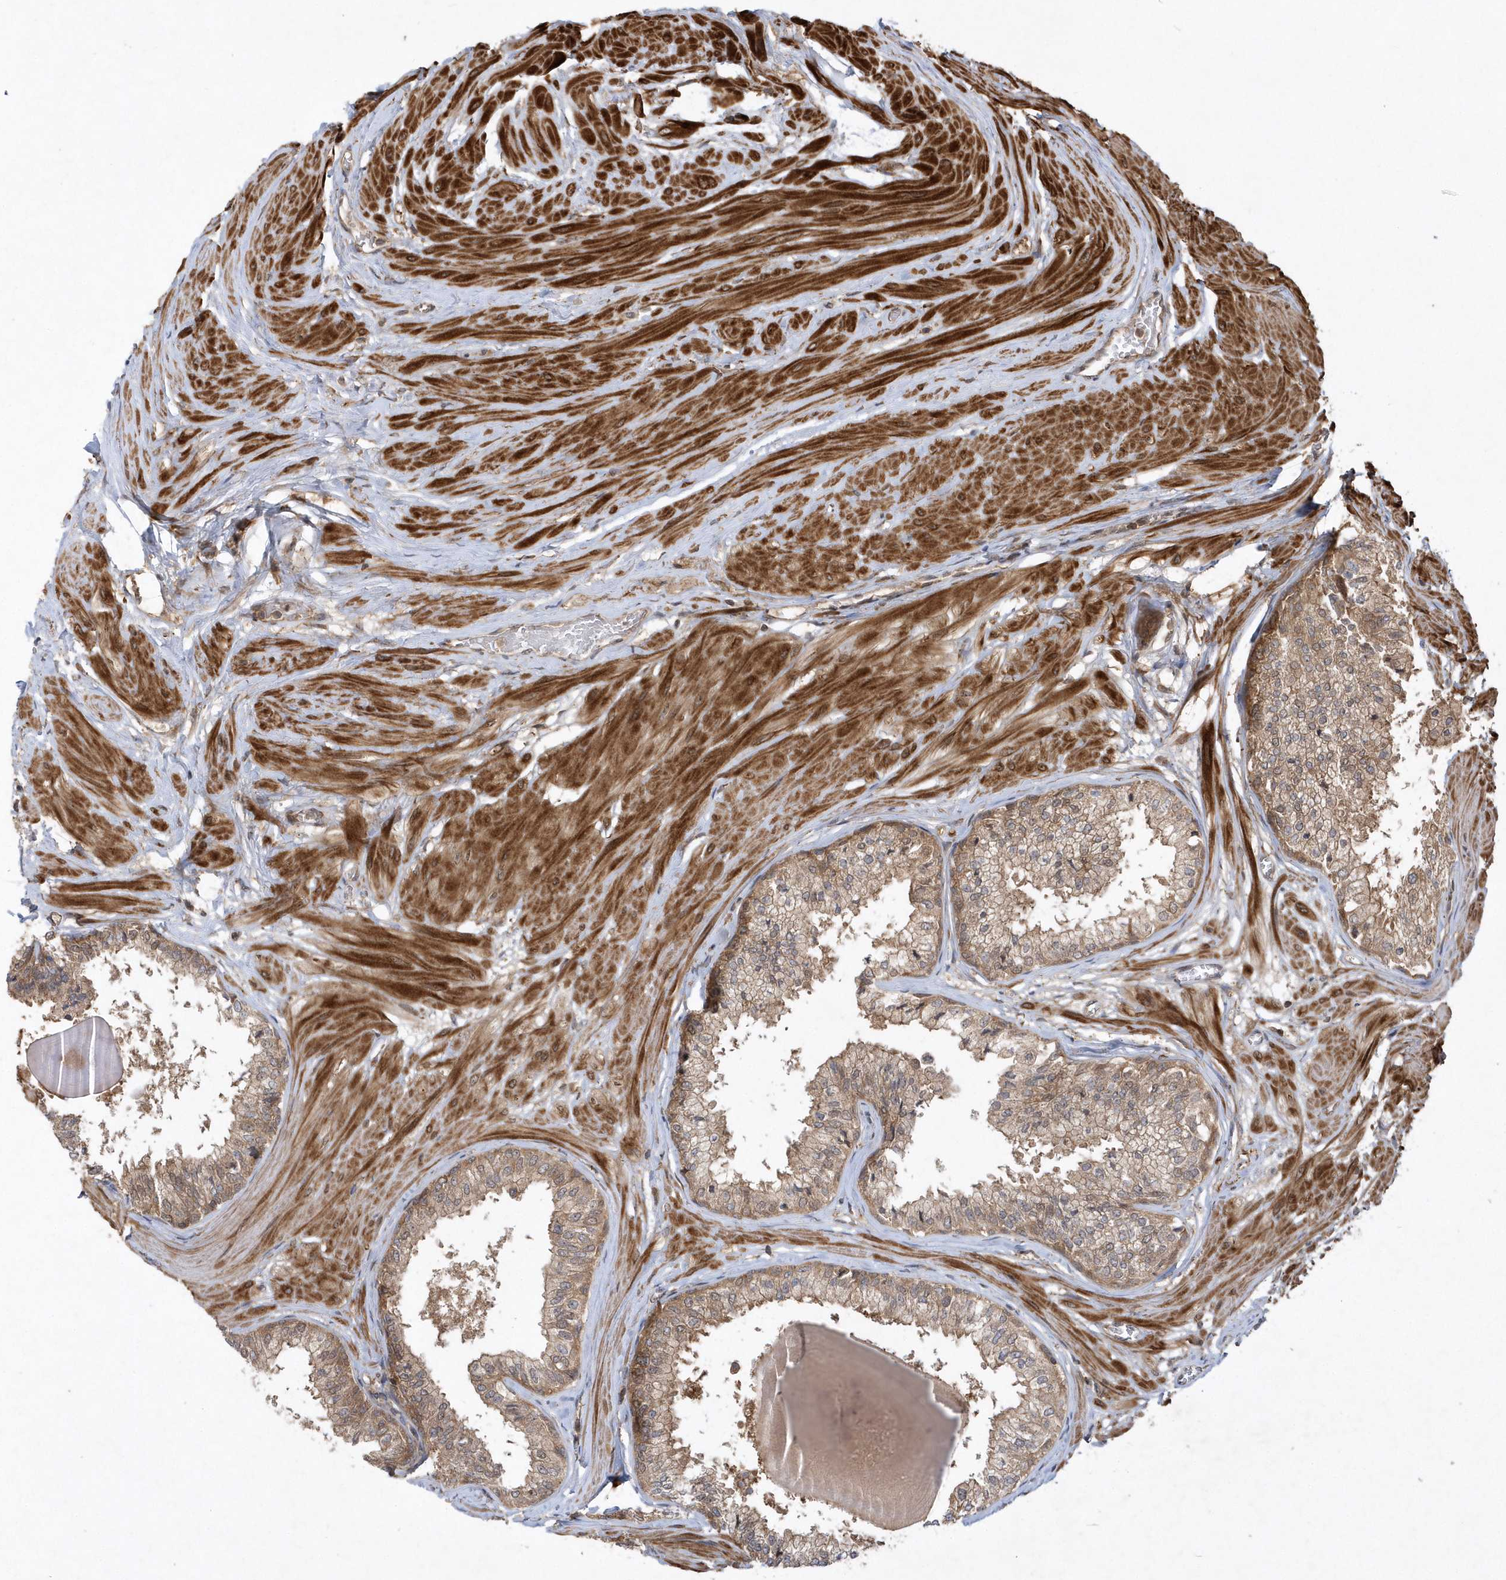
{"staining": {"intensity": "moderate", "quantity": ">75%", "location": "cytoplasmic/membranous"}, "tissue": "prostate", "cell_type": "Glandular cells", "image_type": "normal", "snomed": [{"axis": "morphology", "description": "Normal tissue, NOS"}, {"axis": "topography", "description": "Prostate"}], "caption": "Benign prostate was stained to show a protein in brown. There is medium levels of moderate cytoplasmic/membranous expression in approximately >75% of glandular cells.", "gene": "GFM2", "patient": {"sex": "male", "age": 48}}